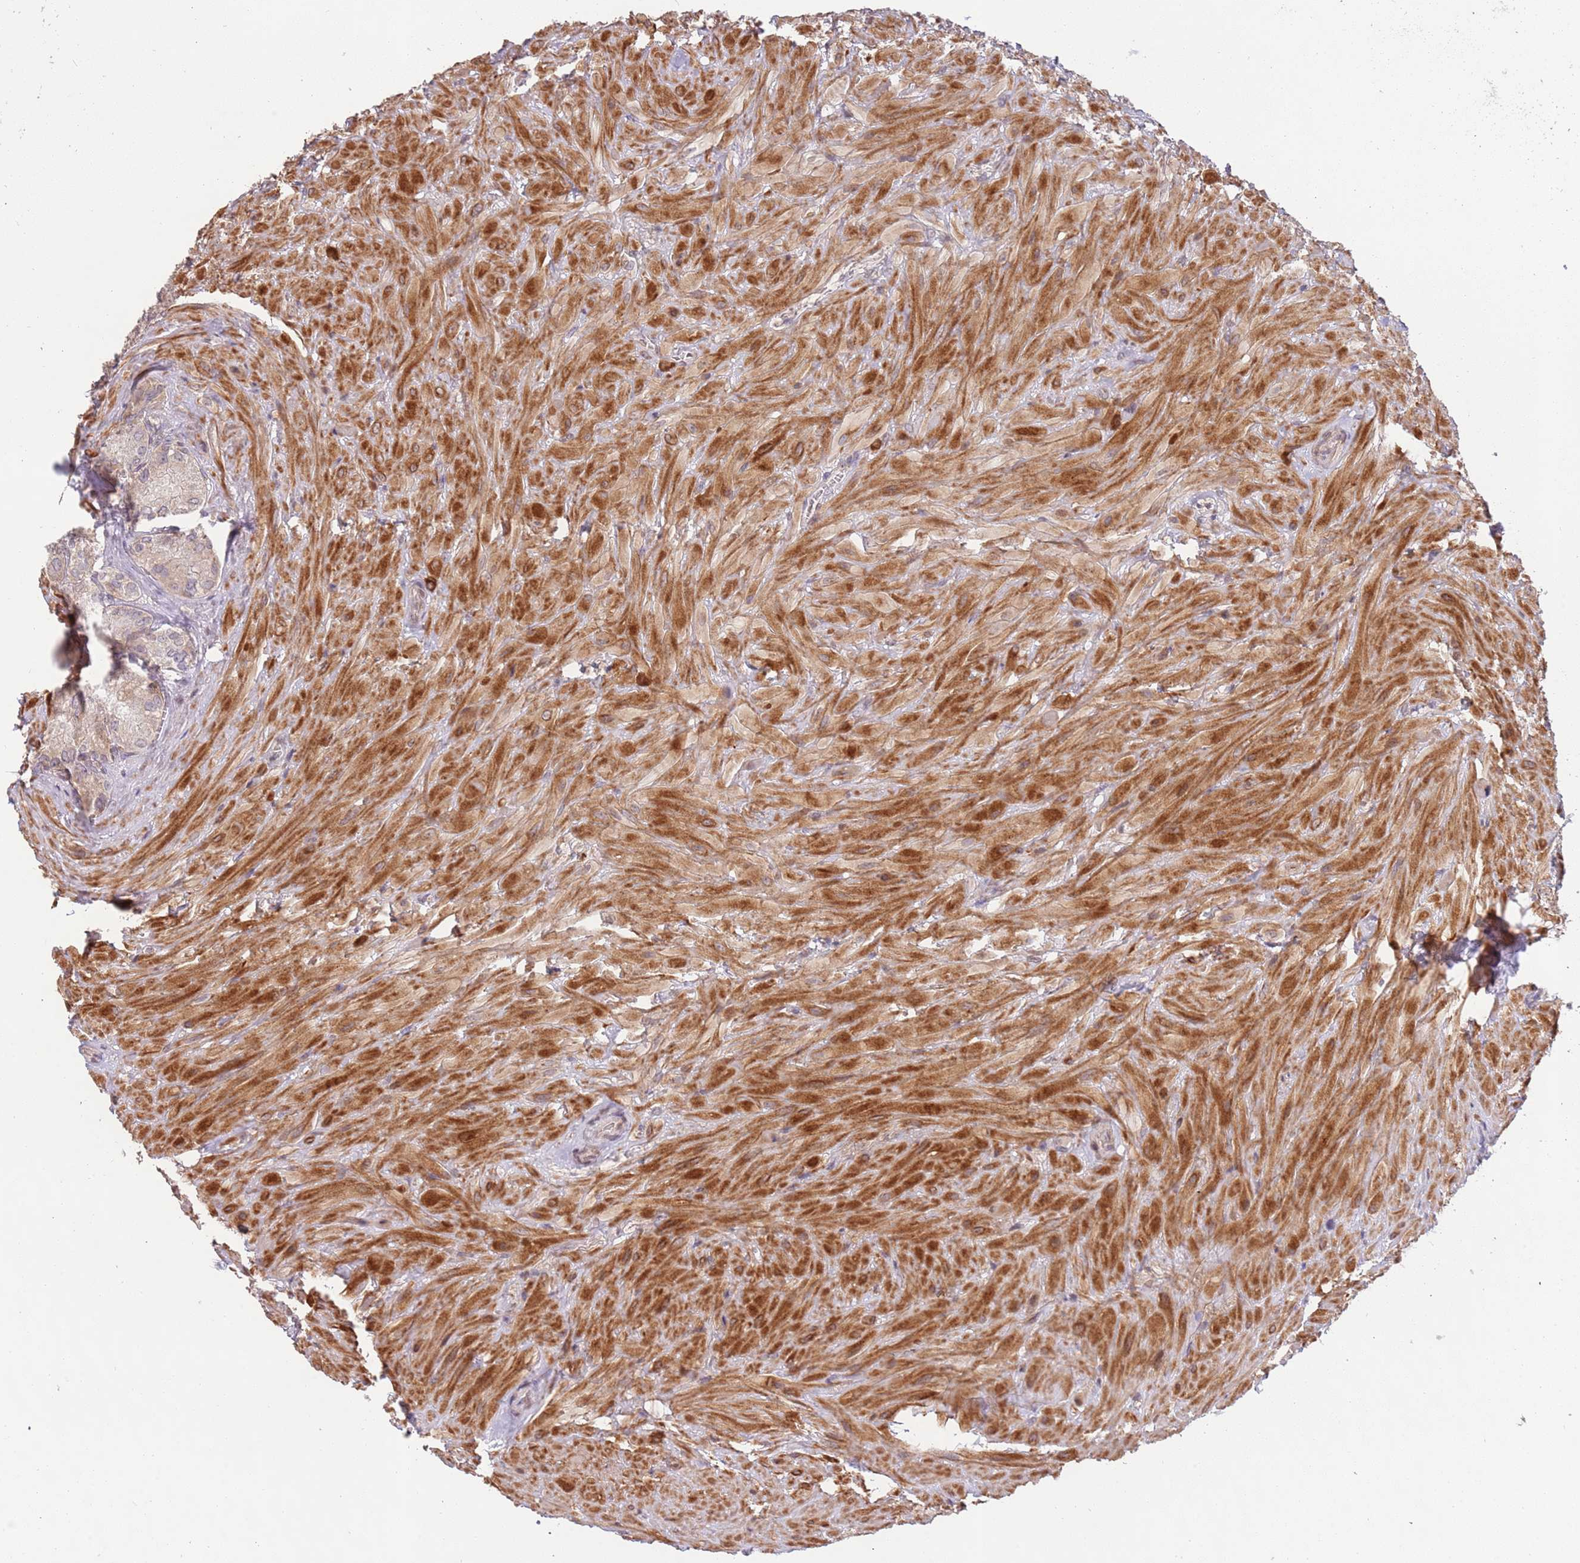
{"staining": {"intensity": "weak", "quantity": "<25%", "location": "cytoplasmic/membranous"}, "tissue": "seminal vesicle", "cell_type": "Glandular cells", "image_type": "normal", "snomed": [{"axis": "morphology", "description": "Normal tissue, NOS"}, {"axis": "topography", "description": "Seminal veicle"}], "caption": "An immunohistochemistry micrograph of benign seminal vesicle is shown. There is no staining in glandular cells of seminal vesicle. The staining is performed using DAB (3,3'-diaminobenzidine) brown chromogen with nuclei counter-stained in using hematoxylin.", "gene": "SLC16A4", "patient": {"sex": "male", "age": 62}}